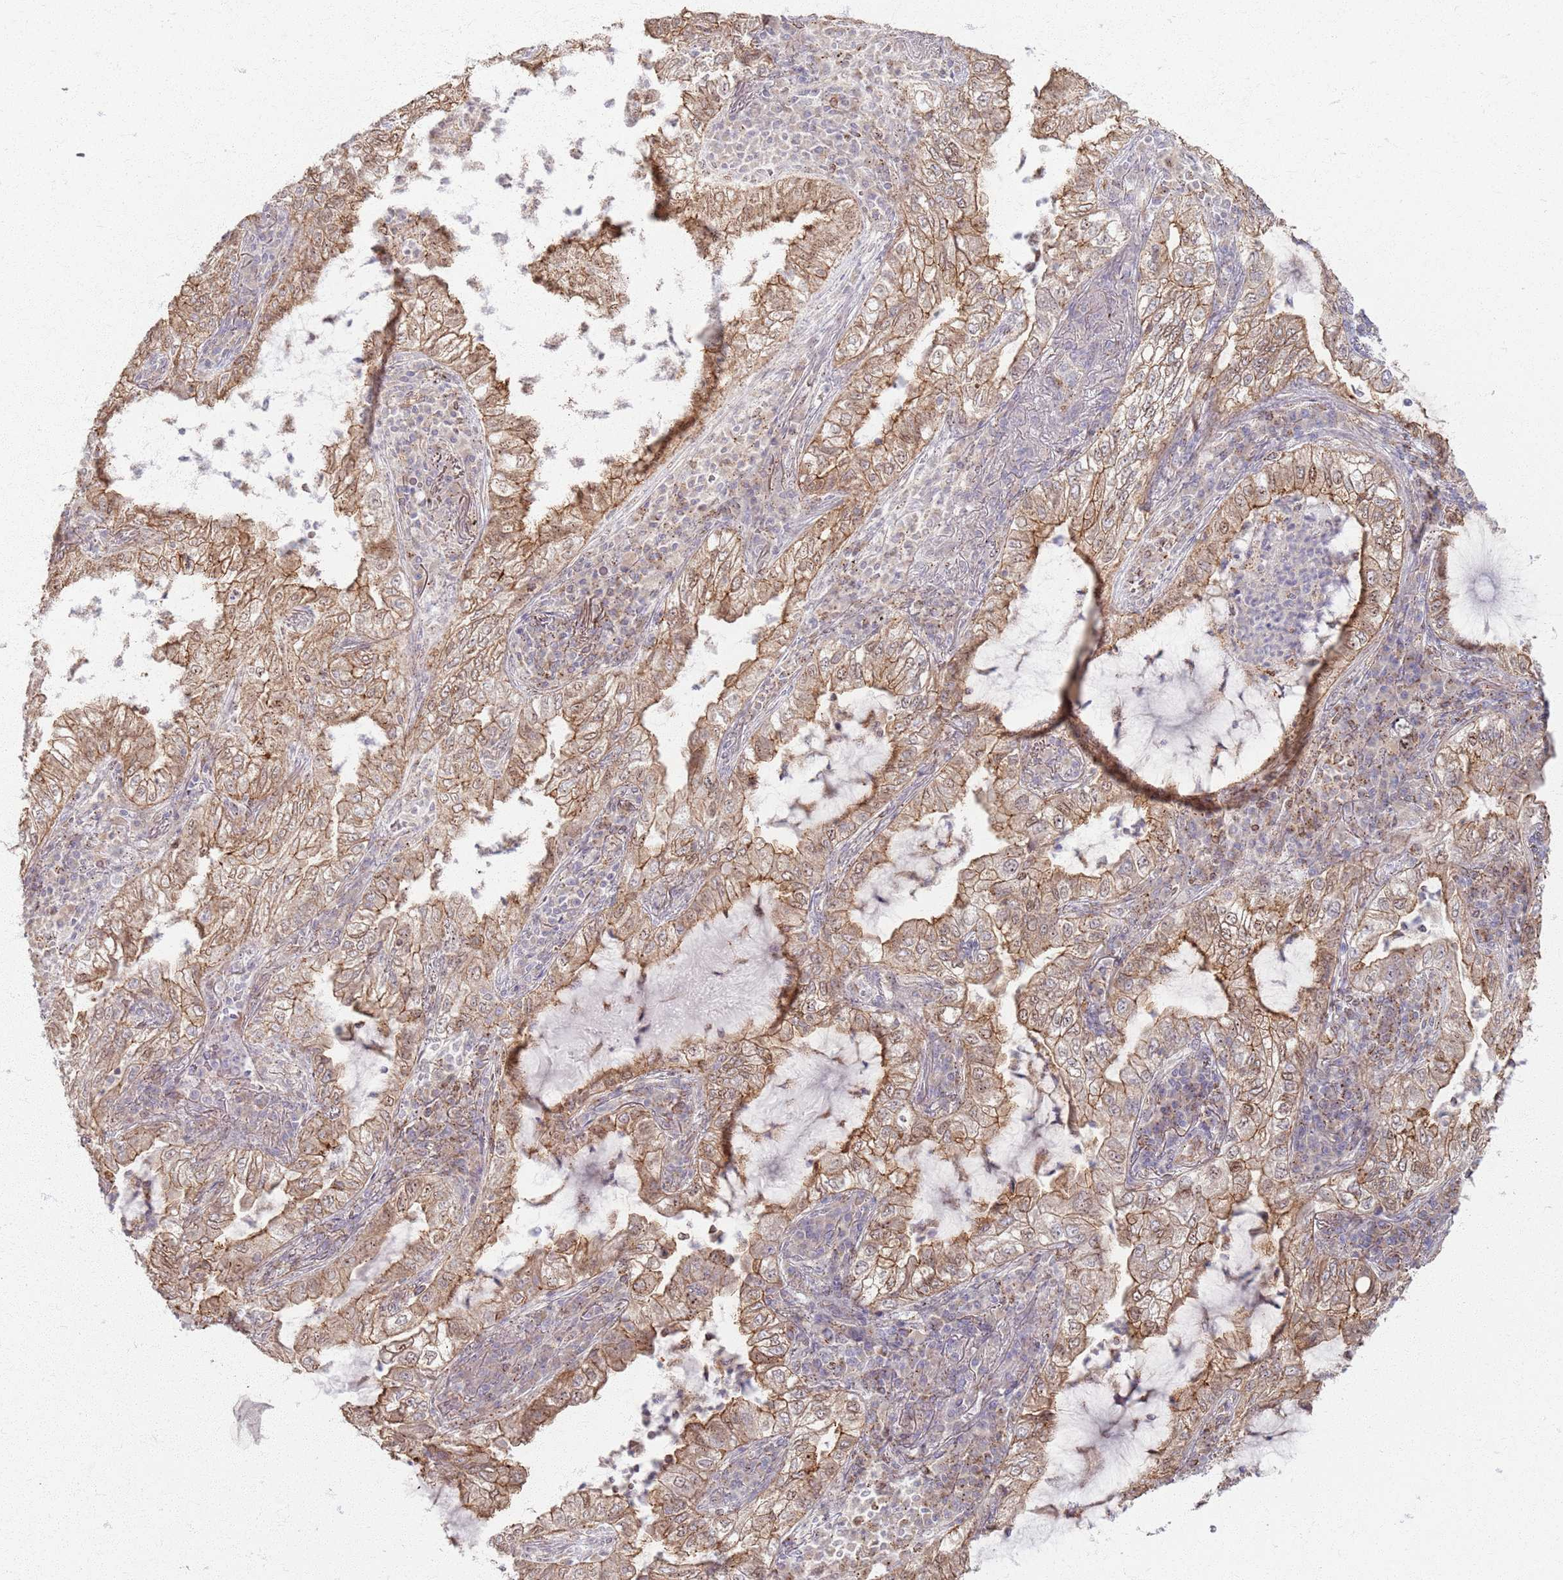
{"staining": {"intensity": "moderate", "quantity": ">75%", "location": "cytoplasmic/membranous"}, "tissue": "lung cancer", "cell_type": "Tumor cells", "image_type": "cancer", "snomed": [{"axis": "morphology", "description": "Adenocarcinoma, NOS"}, {"axis": "topography", "description": "Lung"}], "caption": "A micrograph showing moderate cytoplasmic/membranous staining in about >75% of tumor cells in lung cancer, as visualized by brown immunohistochemical staining.", "gene": "KCNA5", "patient": {"sex": "female", "age": 73}}